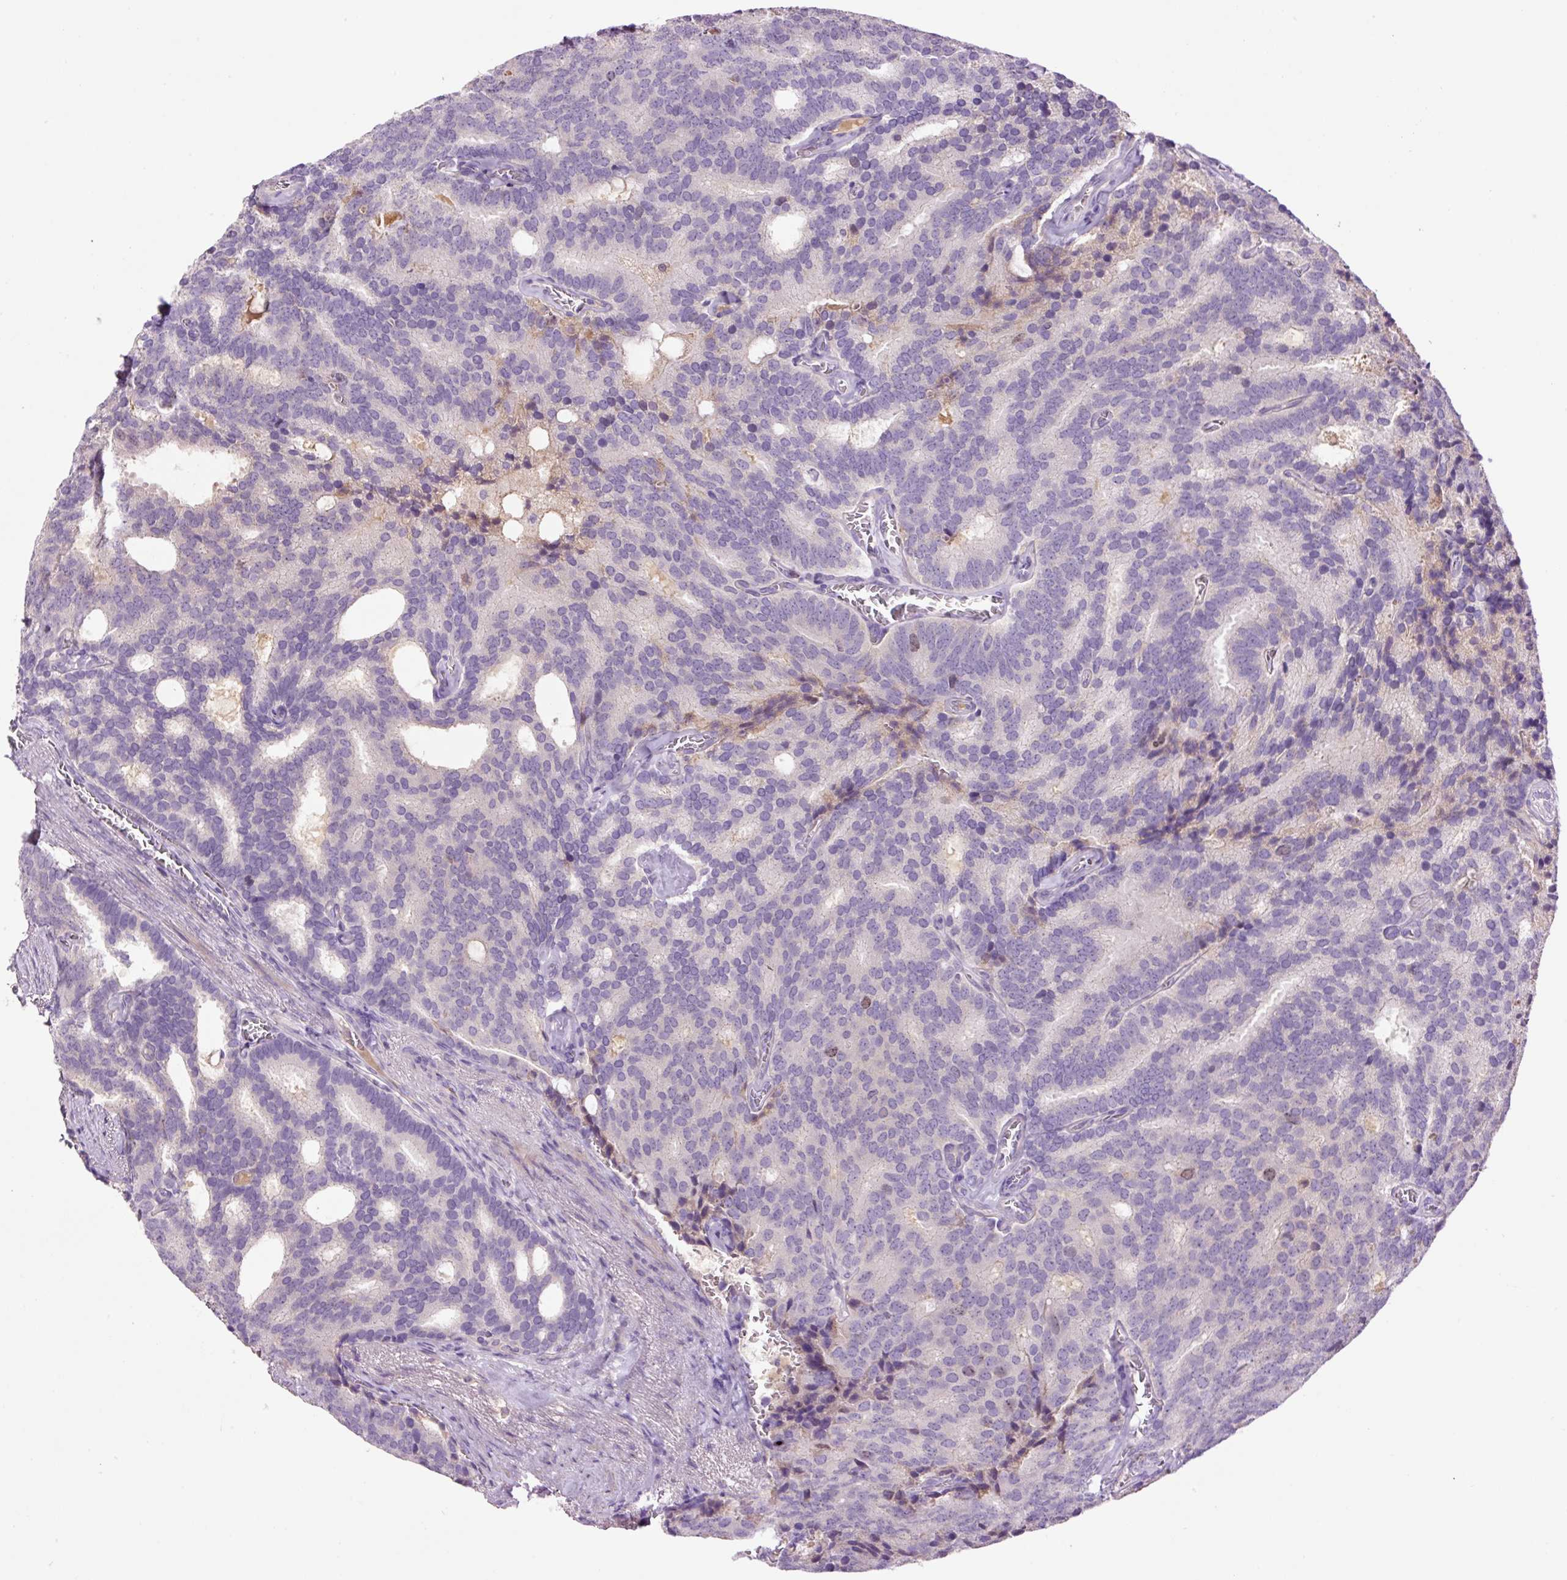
{"staining": {"intensity": "weak", "quantity": "<25%", "location": "nuclear"}, "tissue": "prostate cancer", "cell_type": "Tumor cells", "image_type": "cancer", "snomed": [{"axis": "morphology", "description": "Adenocarcinoma, Low grade"}, {"axis": "topography", "description": "Prostate"}], "caption": "A micrograph of human prostate cancer is negative for staining in tumor cells. Nuclei are stained in blue.", "gene": "DPPA4", "patient": {"sex": "male", "age": 71}}